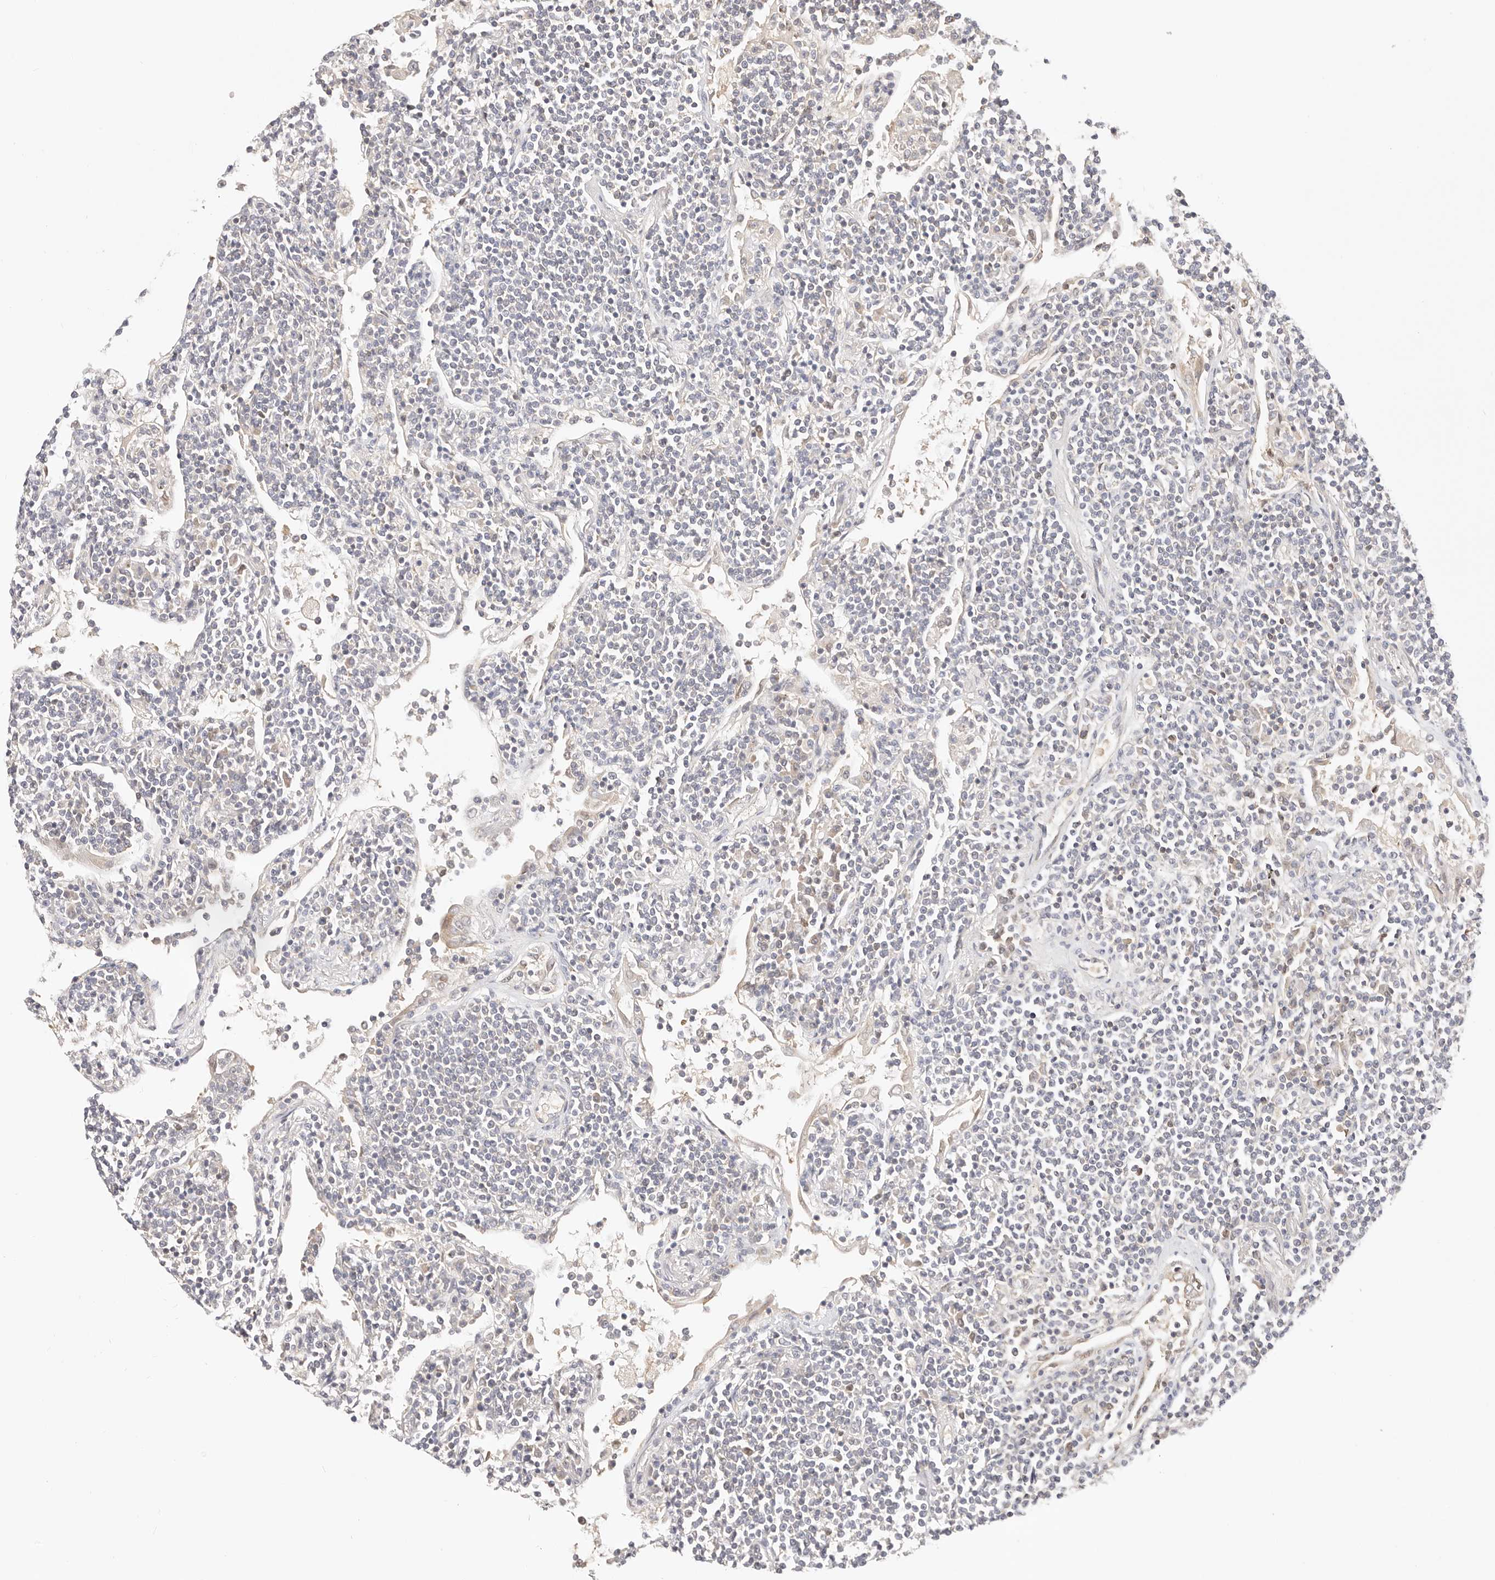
{"staining": {"intensity": "weak", "quantity": "<25%", "location": "cytoplasmic/membranous"}, "tissue": "lymphoma", "cell_type": "Tumor cells", "image_type": "cancer", "snomed": [{"axis": "morphology", "description": "Malignant lymphoma, non-Hodgkin's type, Low grade"}, {"axis": "topography", "description": "Lung"}], "caption": "DAB immunohistochemical staining of human low-grade malignant lymphoma, non-Hodgkin's type reveals no significant expression in tumor cells.", "gene": "KCMF1", "patient": {"sex": "female", "age": 71}}